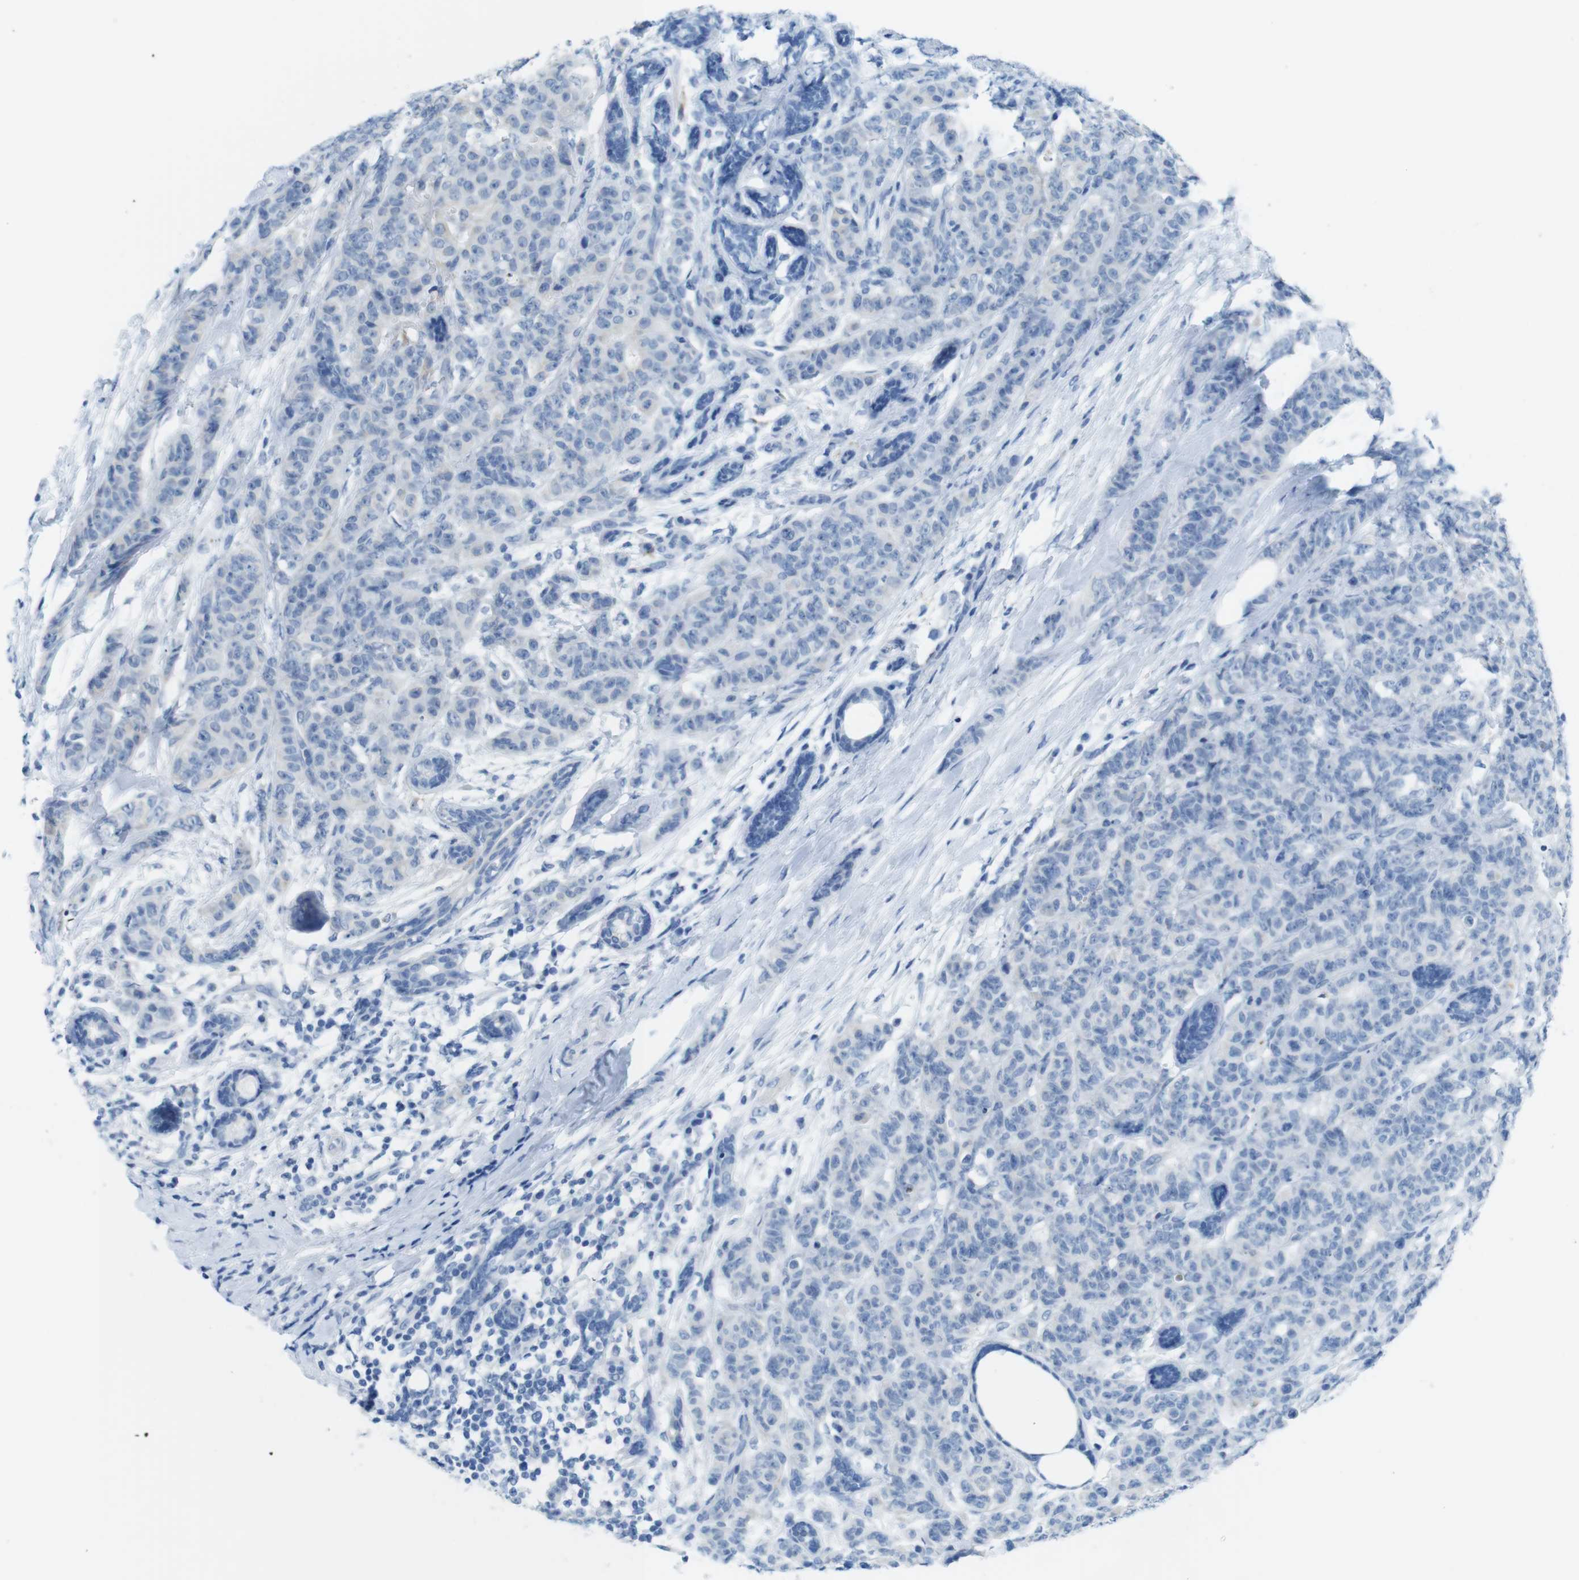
{"staining": {"intensity": "negative", "quantity": "none", "location": "none"}, "tissue": "breast cancer", "cell_type": "Tumor cells", "image_type": "cancer", "snomed": [{"axis": "morphology", "description": "Normal tissue, NOS"}, {"axis": "morphology", "description": "Duct carcinoma"}, {"axis": "topography", "description": "Breast"}], "caption": "Tumor cells show no significant protein positivity in breast cancer (intraductal carcinoma).", "gene": "GAP43", "patient": {"sex": "female", "age": 40}}